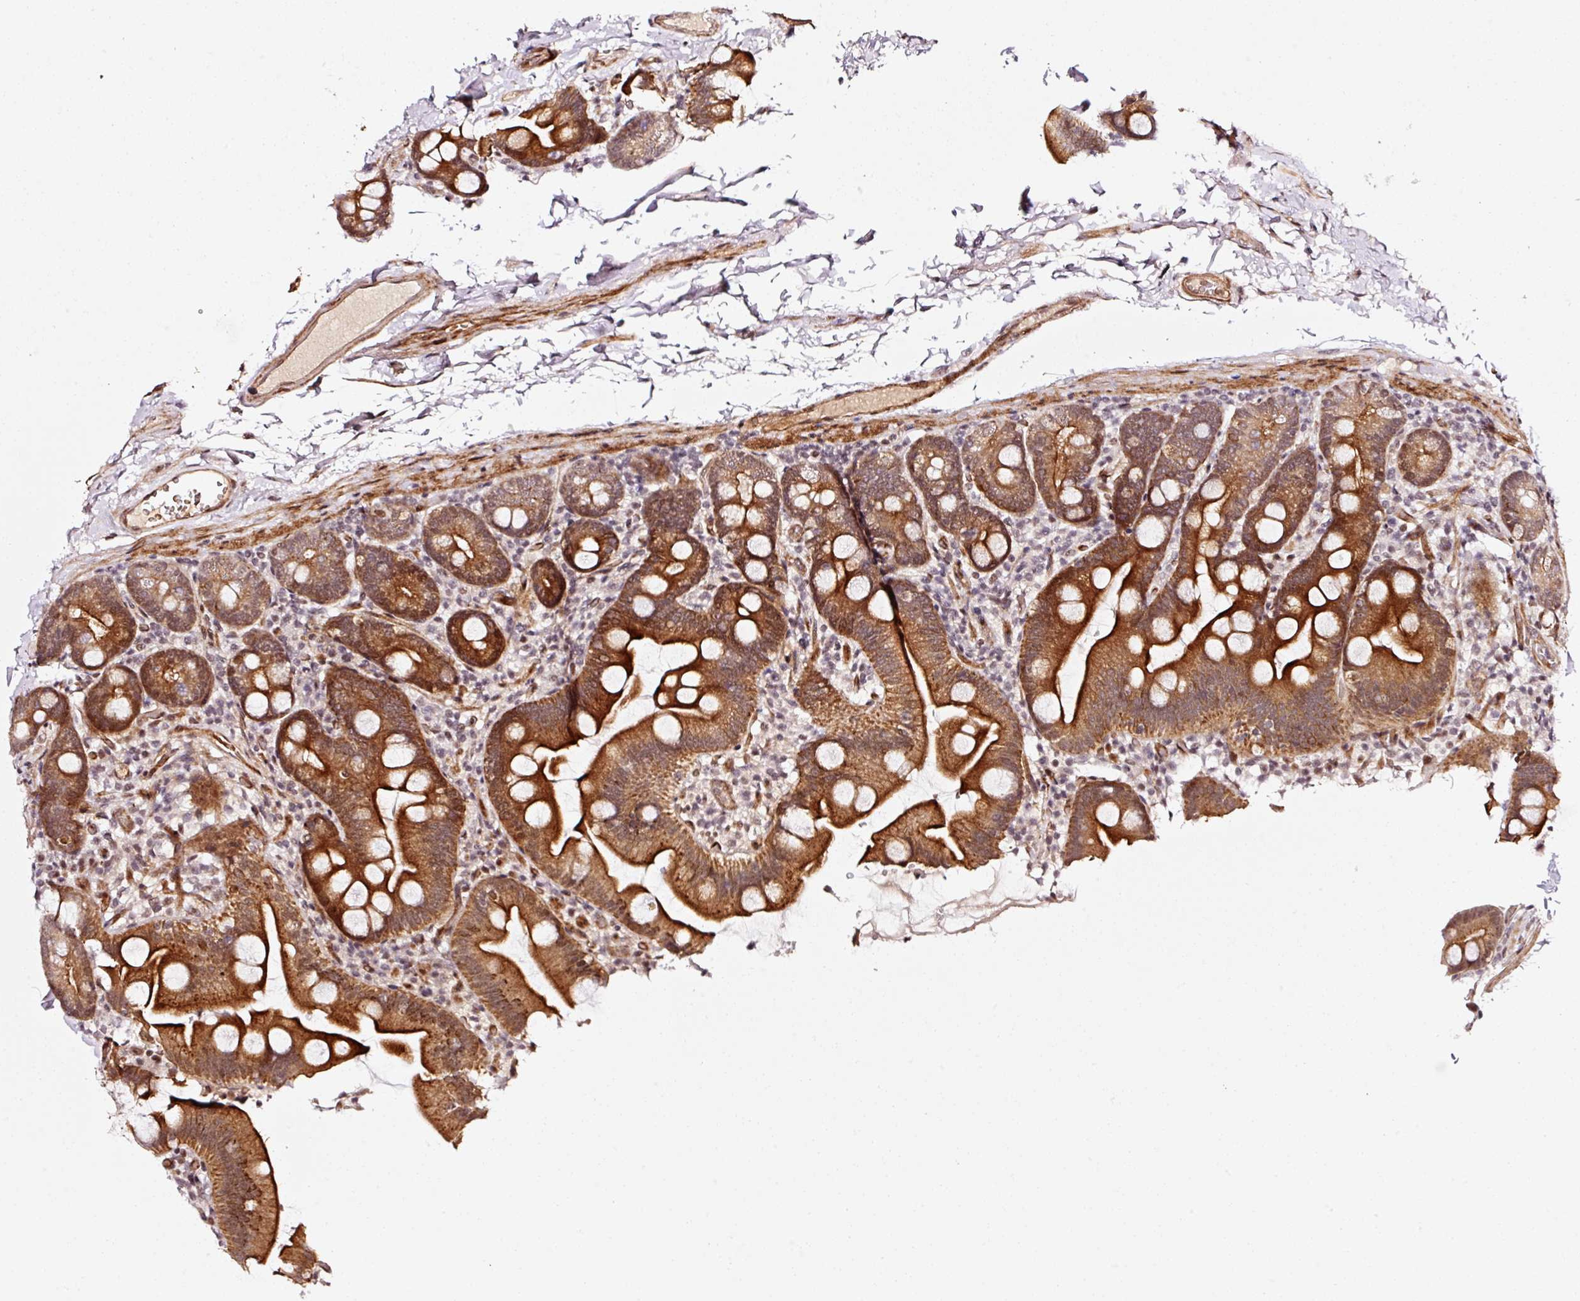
{"staining": {"intensity": "strong", "quantity": ">75%", "location": "cytoplasmic/membranous"}, "tissue": "small intestine", "cell_type": "Glandular cells", "image_type": "normal", "snomed": [{"axis": "morphology", "description": "Normal tissue, NOS"}, {"axis": "topography", "description": "Small intestine"}], "caption": "Small intestine stained with a brown dye exhibits strong cytoplasmic/membranous positive staining in about >75% of glandular cells.", "gene": "ANKRD20A1", "patient": {"sex": "female", "age": 68}}